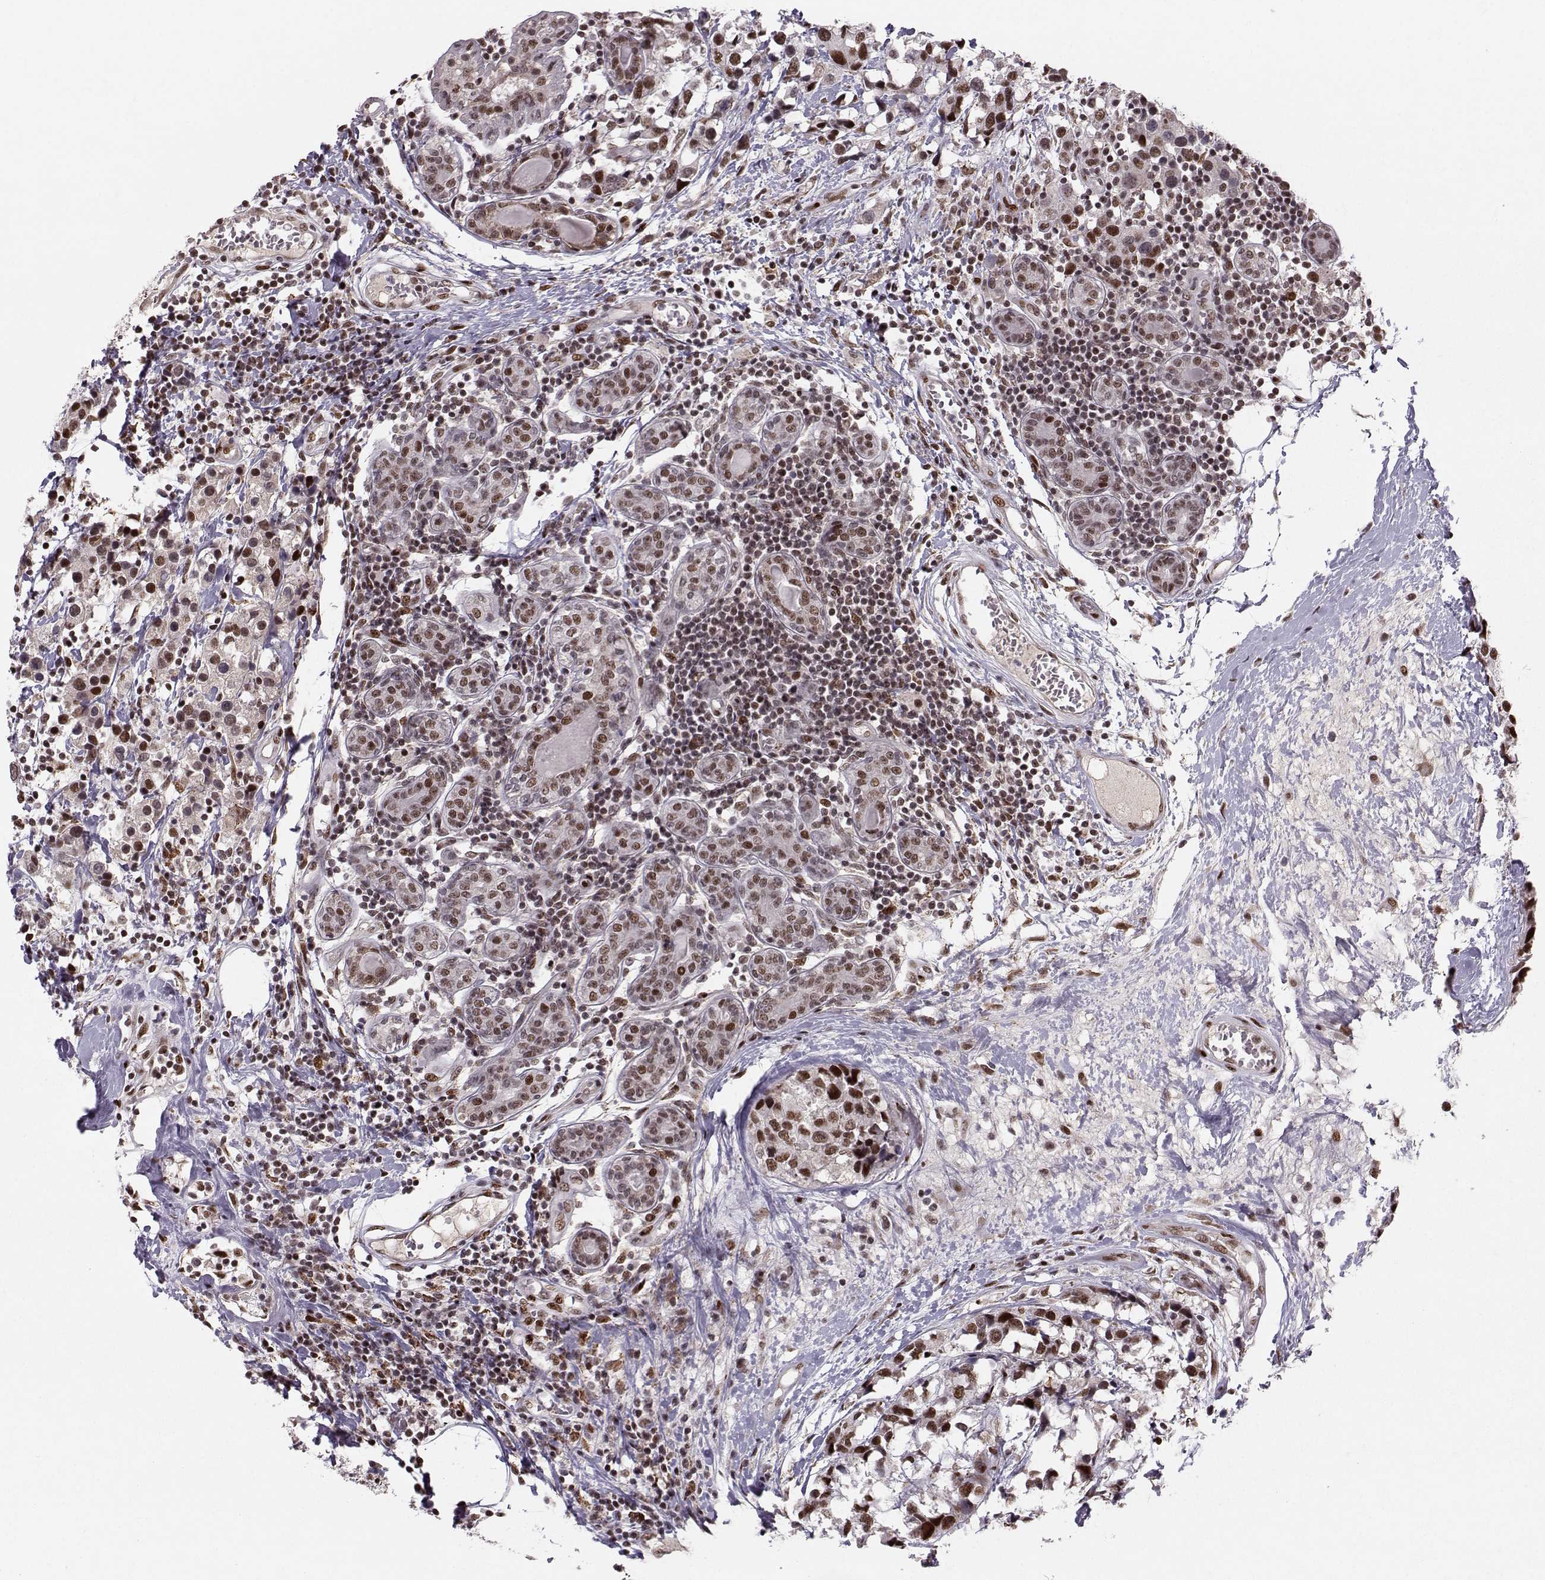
{"staining": {"intensity": "strong", "quantity": "25%-75%", "location": "nuclear"}, "tissue": "breast cancer", "cell_type": "Tumor cells", "image_type": "cancer", "snomed": [{"axis": "morphology", "description": "Lobular carcinoma"}, {"axis": "topography", "description": "Breast"}], "caption": "Protein staining by immunohistochemistry displays strong nuclear staining in about 25%-75% of tumor cells in lobular carcinoma (breast). Immunohistochemistry (ihc) stains the protein of interest in brown and the nuclei are stained blue.", "gene": "SNAPC2", "patient": {"sex": "female", "age": 59}}